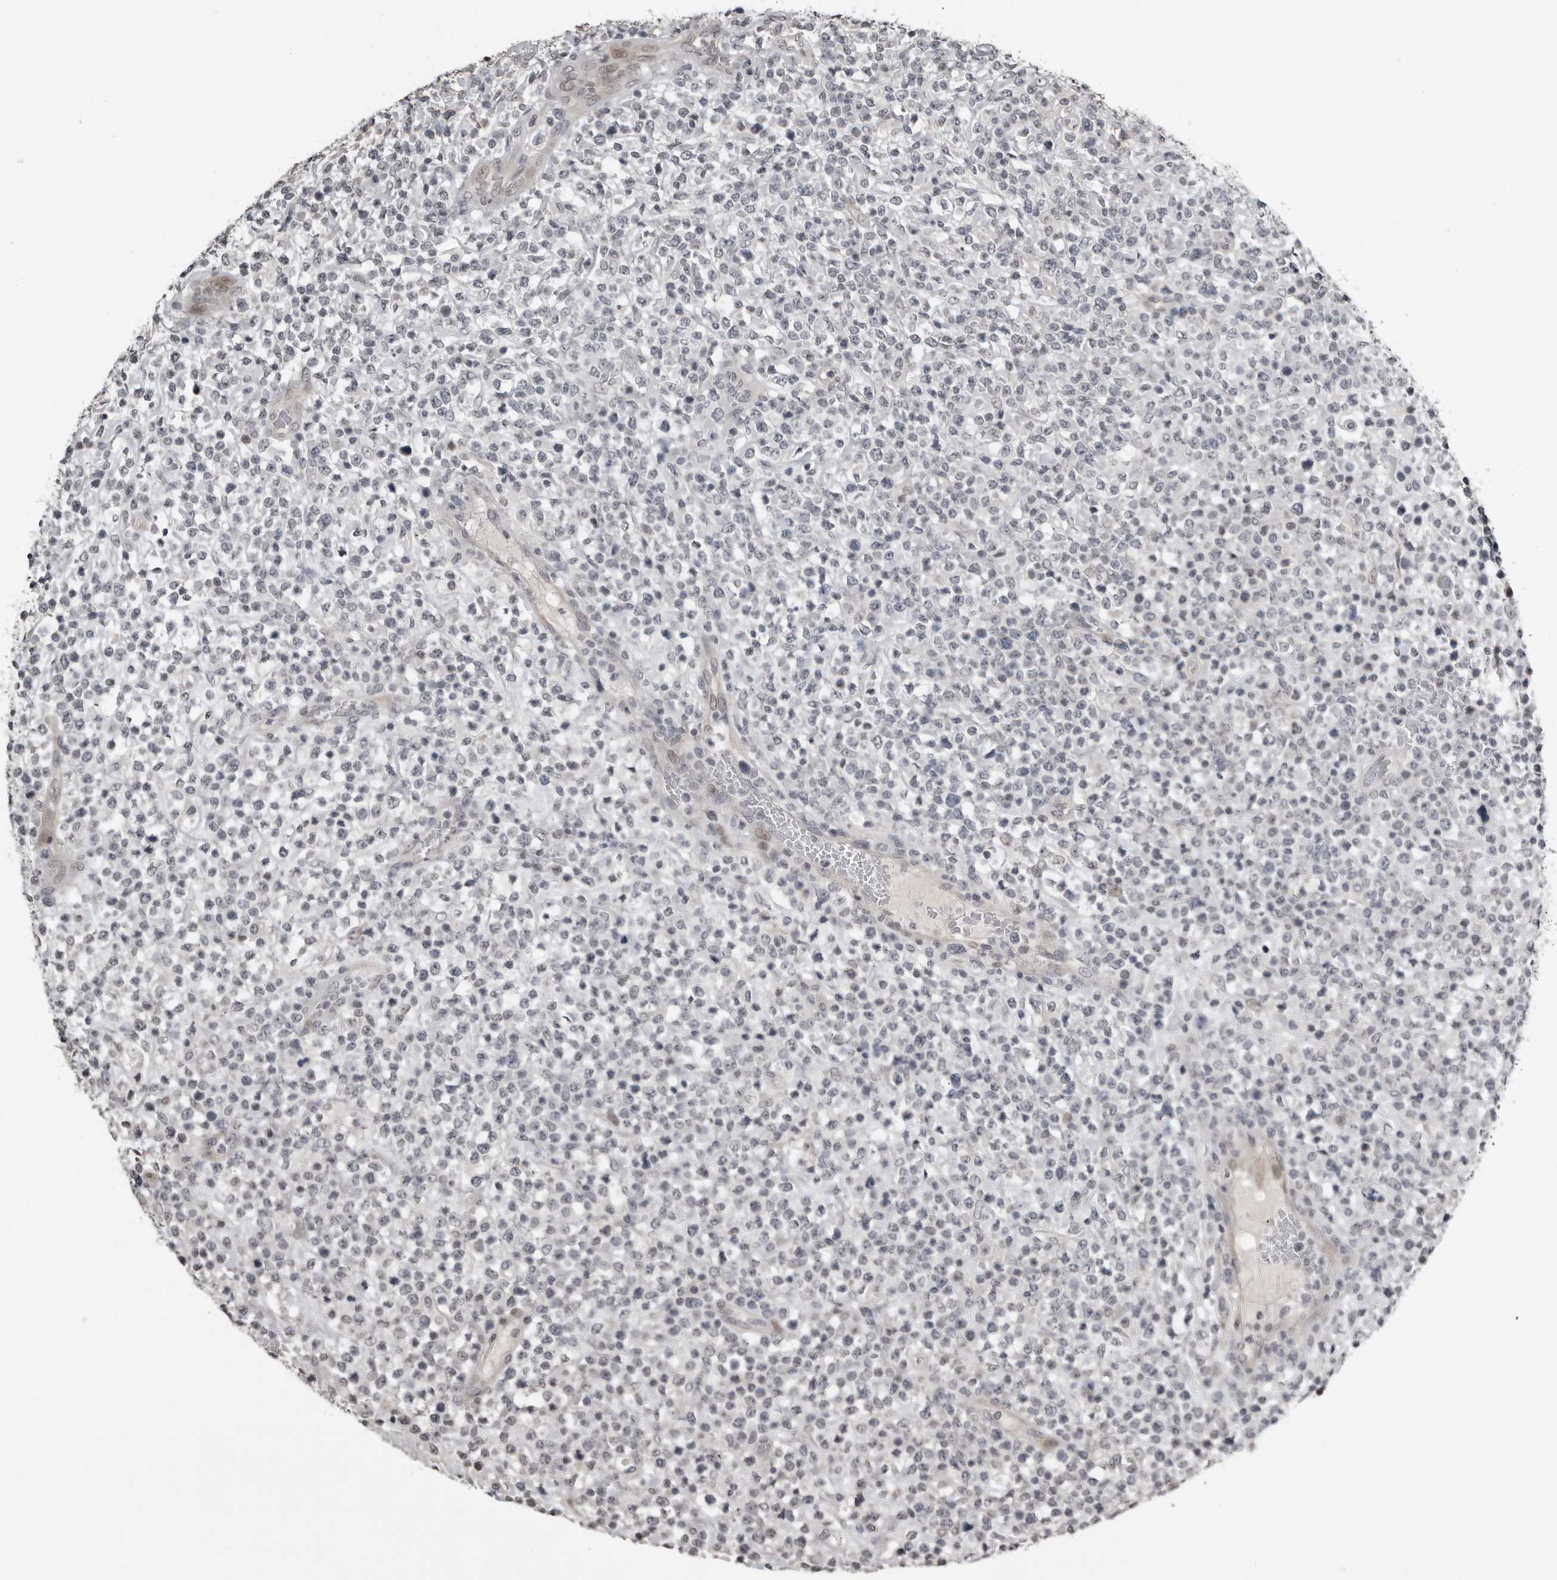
{"staining": {"intensity": "negative", "quantity": "none", "location": "none"}, "tissue": "lymphoma", "cell_type": "Tumor cells", "image_type": "cancer", "snomed": [{"axis": "morphology", "description": "Malignant lymphoma, non-Hodgkin's type, High grade"}, {"axis": "topography", "description": "Colon"}], "caption": "Lymphoma stained for a protein using immunohistochemistry (IHC) displays no positivity tumor cells.", "gene": "PRRX2", "patient": {"sex": "female", "age": 53}}